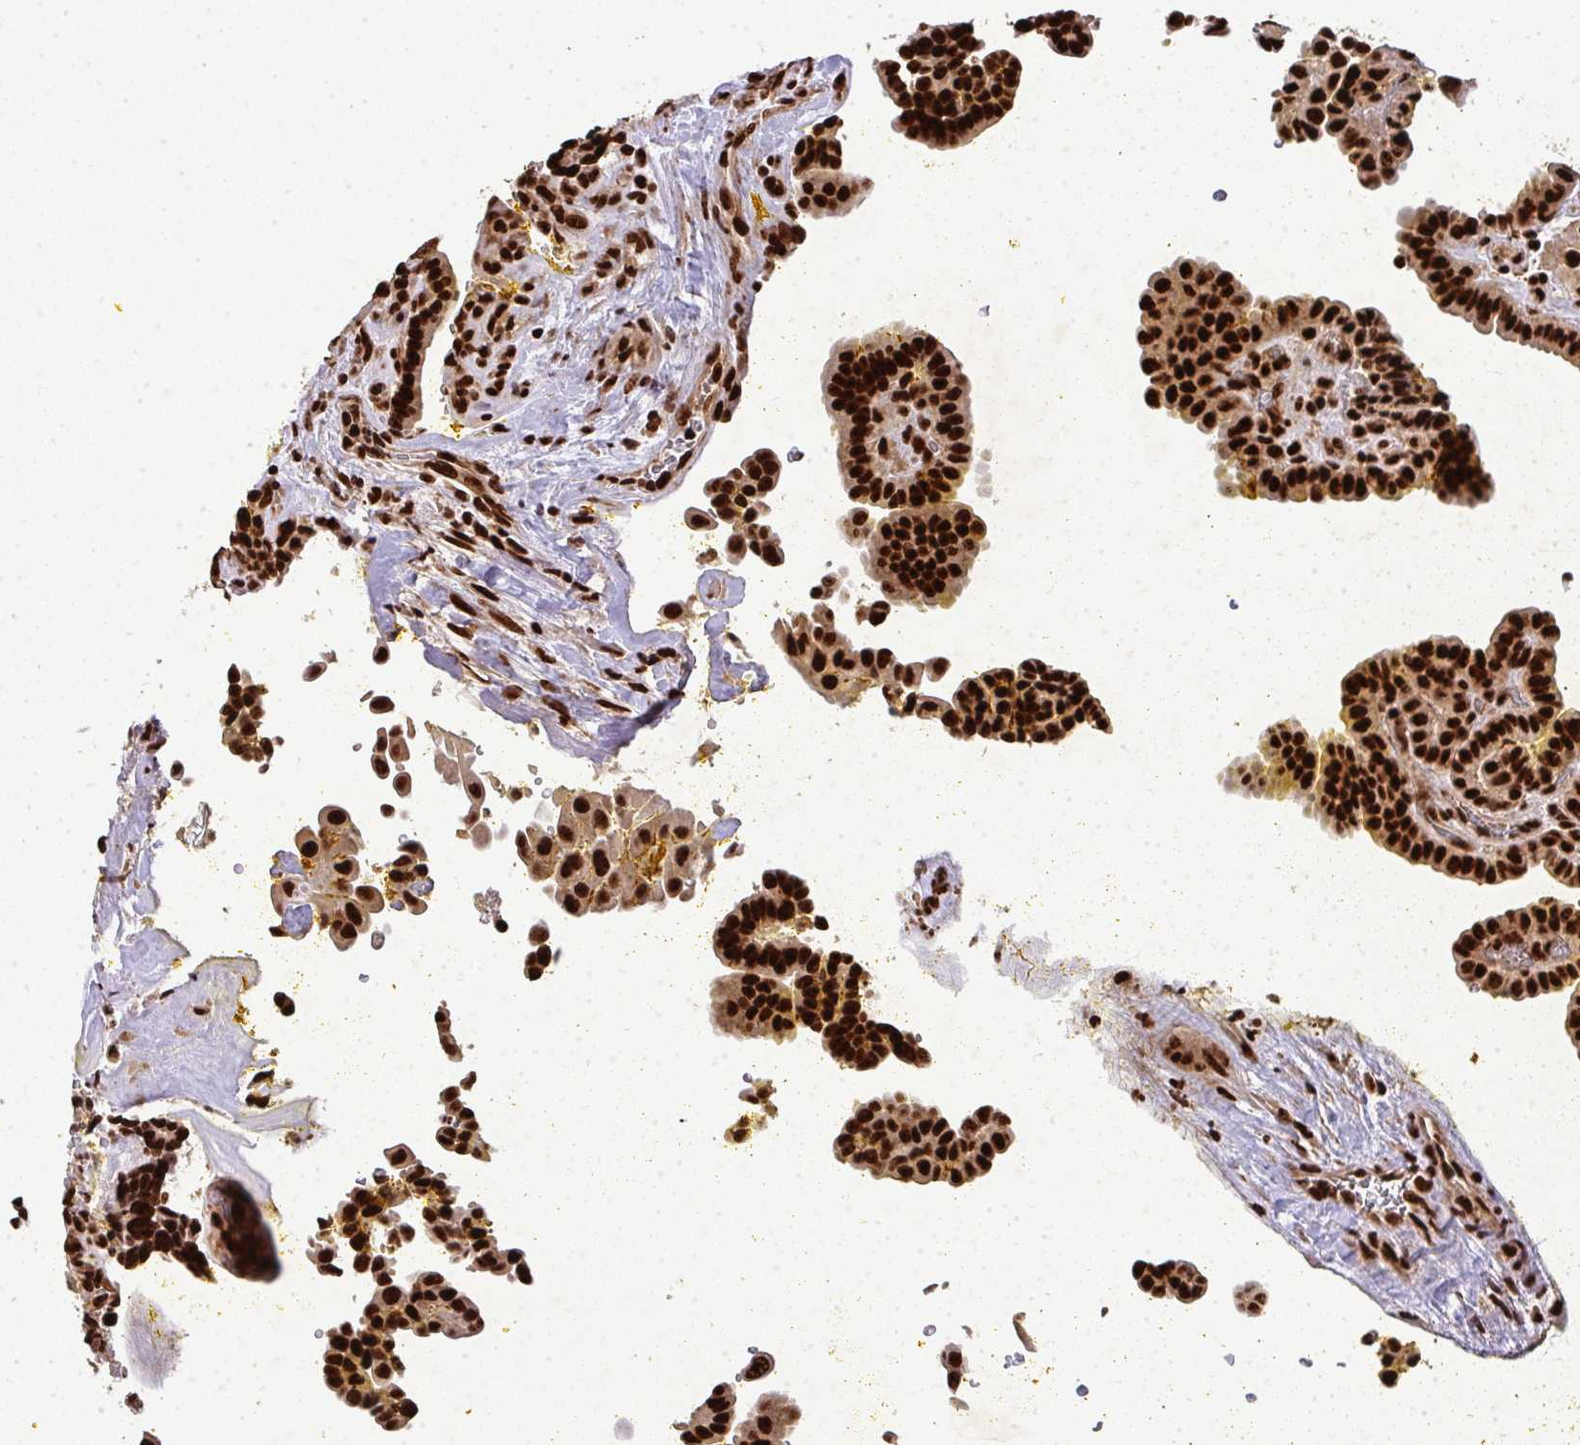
{"staining": {"intensity": "strong", "quantity": ">75%", "location": "nuclear"}, "tissue": "thyroid cancer", "cell_type": "Tumor cells", "image_type": "cancer", "snomed": [{"axis": "morphology", "description": "Papillary adenocarcinoma, NOS"}, {"axis": "topography", "description": "Thyroid gland"}], "caption": "Thyroid cancer stained with a protein marker displays strong staining in tumor cells.", "gene": "U2AF1", "patient": {"sex": "male", "age": 87}}